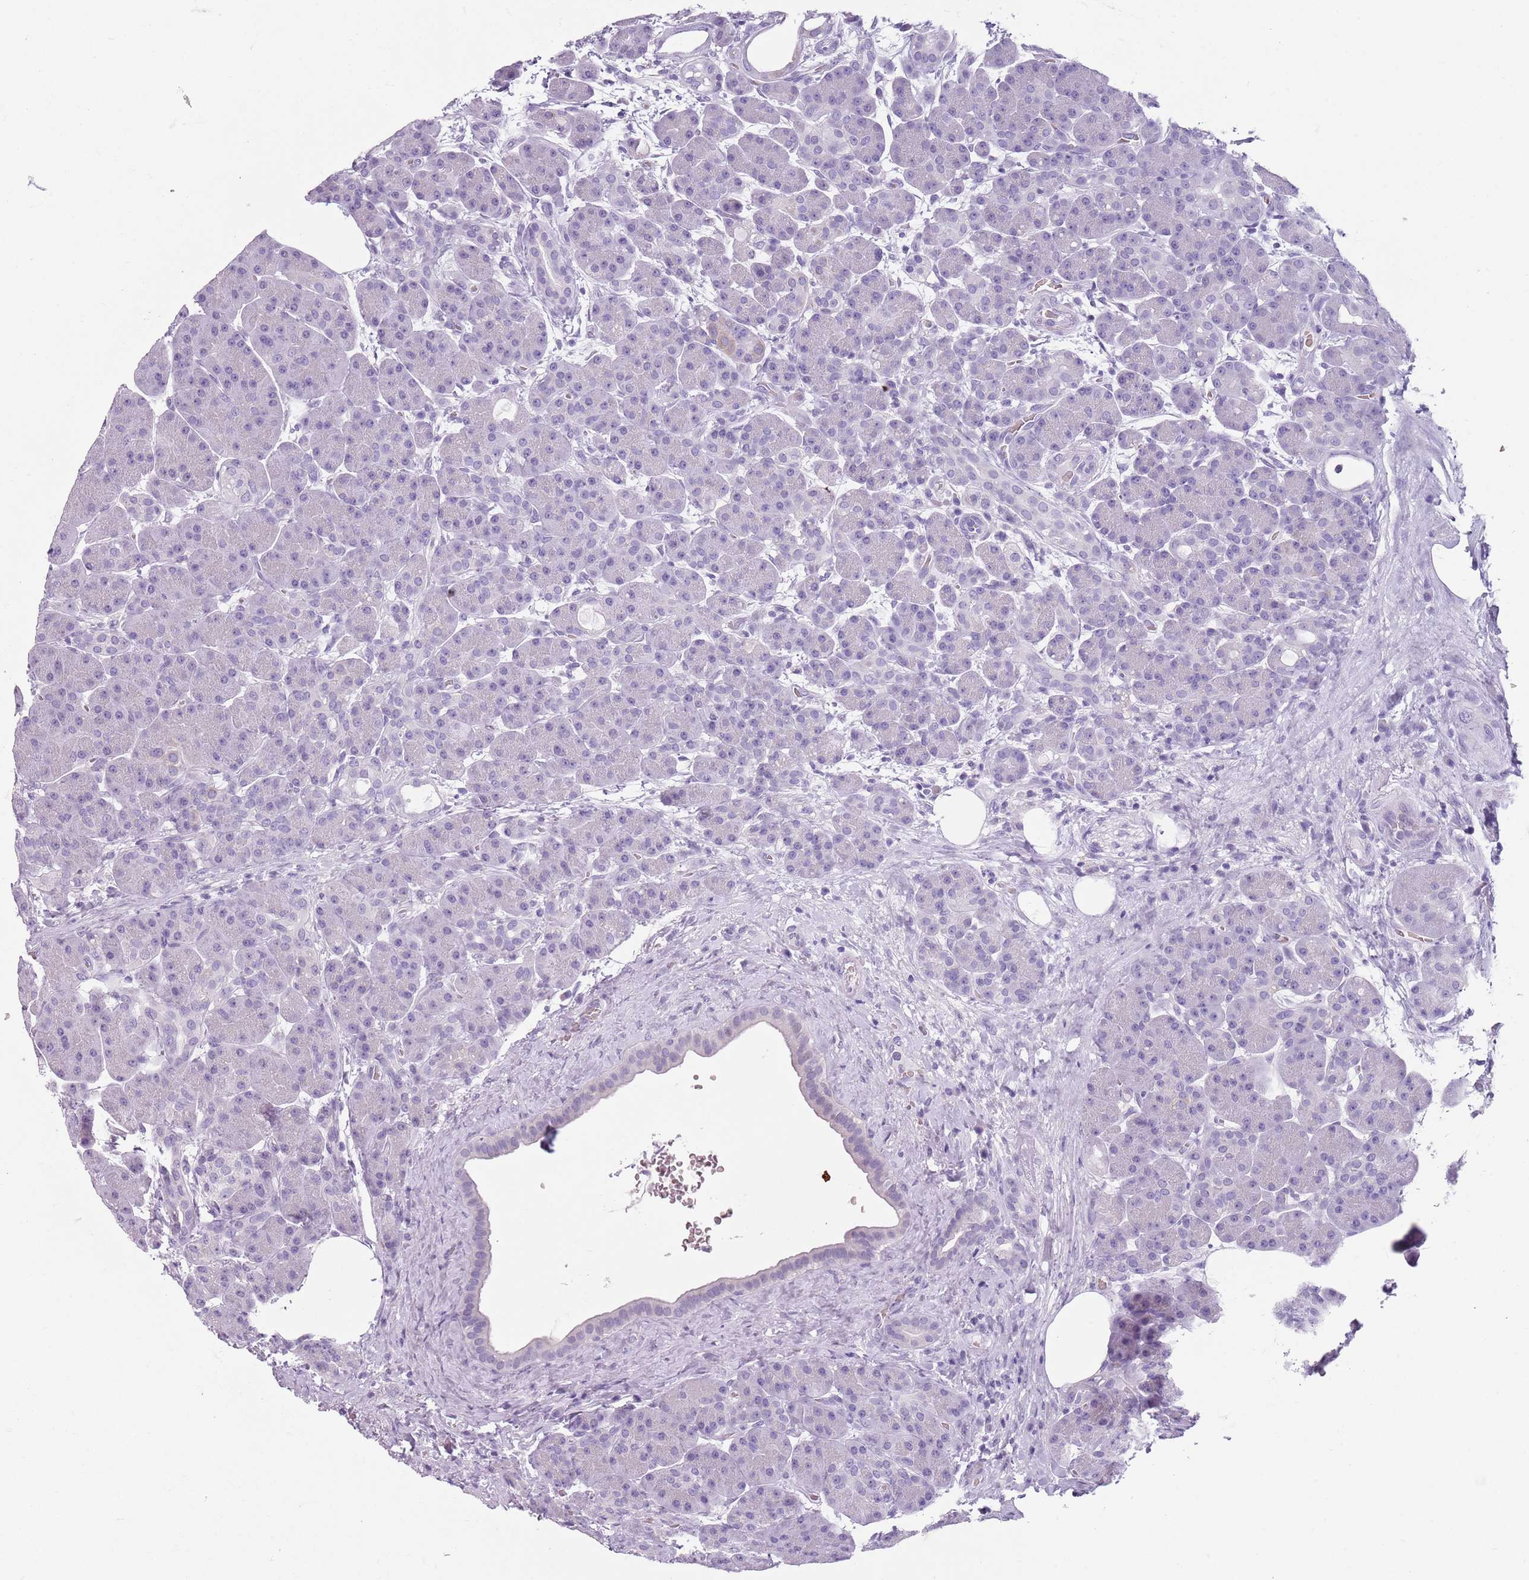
{"staining": {"intensity": "negative", "quantity": "none", "location": "none"}, "tissue": "pancreas", "cell_type": "Exocrine glandular cells", "image_type": "normal", "snomed": [{"axis": "morphology", "description": "Normal tissue, NOS"}, {"axis": "topography", "description": "Pancreas"}], "caption": "DAB (3,3'-diaminobenzidine) immunohistochemical staining of benign pancreas shows no significant staining in exocrine glandular cells.", "gene": "SPESP1", "patient": {"sex": "male", "age": 63}}